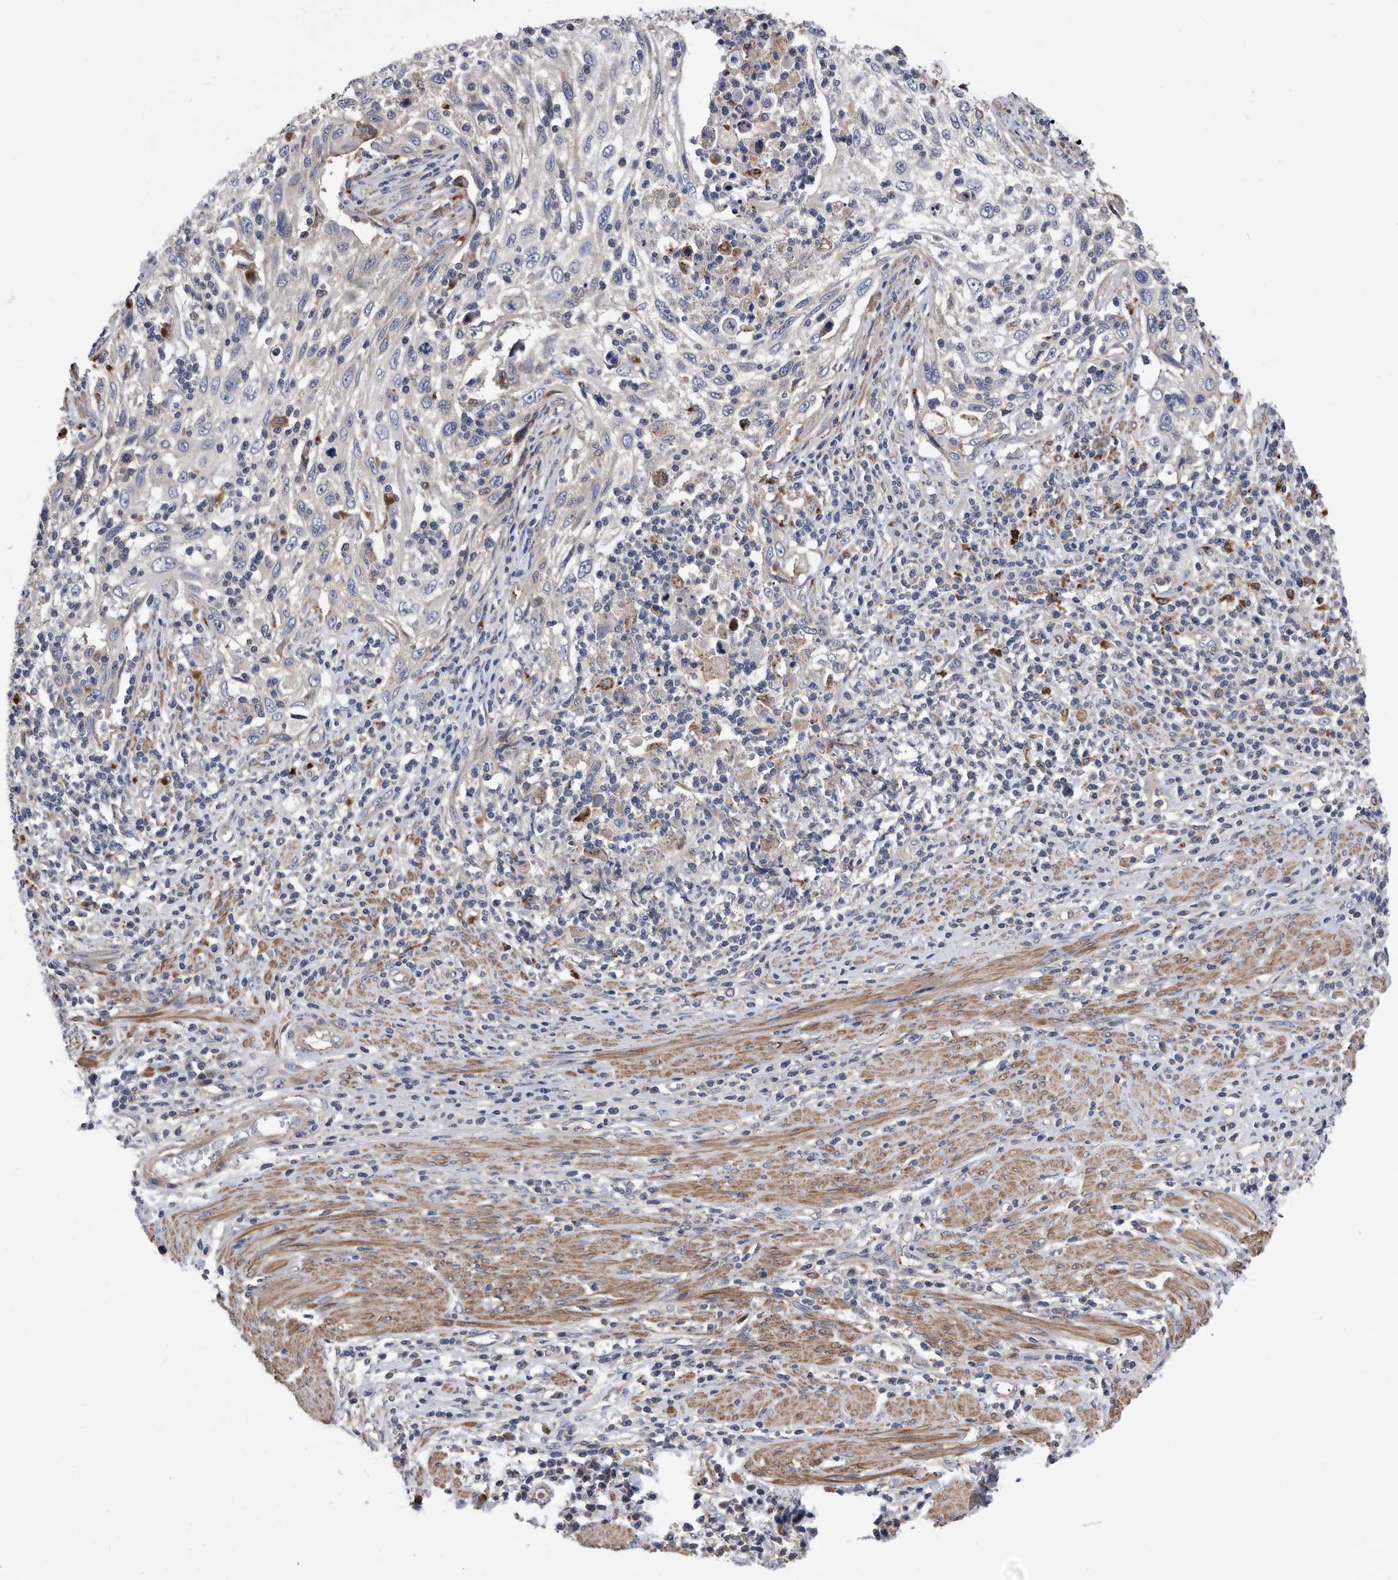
{"staining": {"intensity": "negative", "quantity": "none", "location": "none"}, "tissue": "cervical cancer", "cell_type": "Tumor cells", "image_type": "cancer", "snomed": [{"axis": "morphology", "description": "Squamous cell carcinoma, NOS"}, {"axis": "topography", "description": "Cervix"}], "caption": "Immunohistochemistry image of human cervical squamous cell carcinoma stained for a protein (brown), which demonstrates no expression in tumor cells.", "gene": "BAIAP3", "patient": {"sex": "female", "age": 70}}